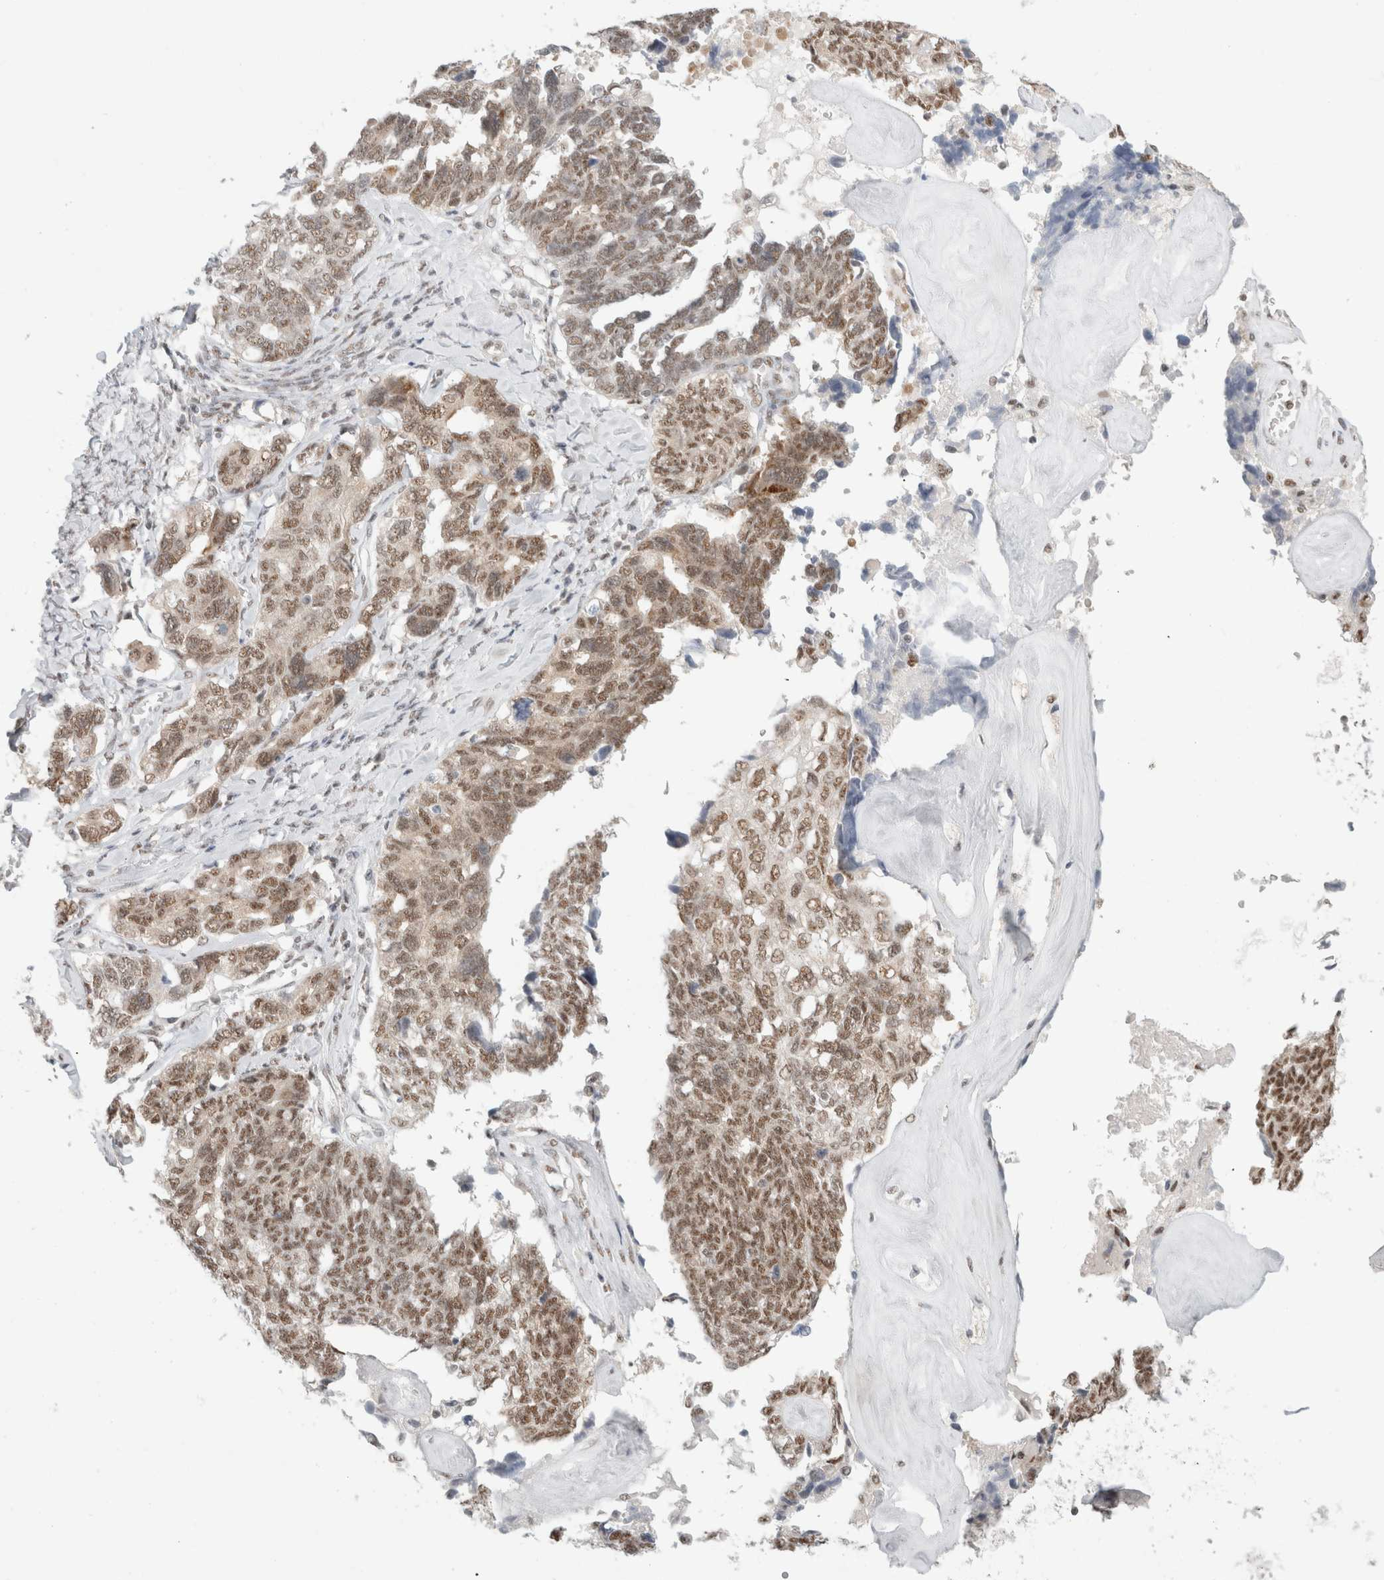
{"staining": {"intensity": "moderate", "quantity": "25%-75%", "location": "cytoplasmic/membranous,nuclear"}, "tissue": "ovarian cancer", "cell_type": "Tumor cells", "image_type": "cancer", "snomed": [{"axis": "morphology", "description": "Cystadenocarcinoma, serous, NOS"}, {"axis": "topography", "description": "Ovary"}], "caption": "Human ovarian cancer stained for a protein (brown) displays moderate cytoplasmic/membranous and nuclear positive positivity in about 25%-75% of tumor cells.", "gene": "TRMT12", "patient": {"sex": "female", "age": 79}}